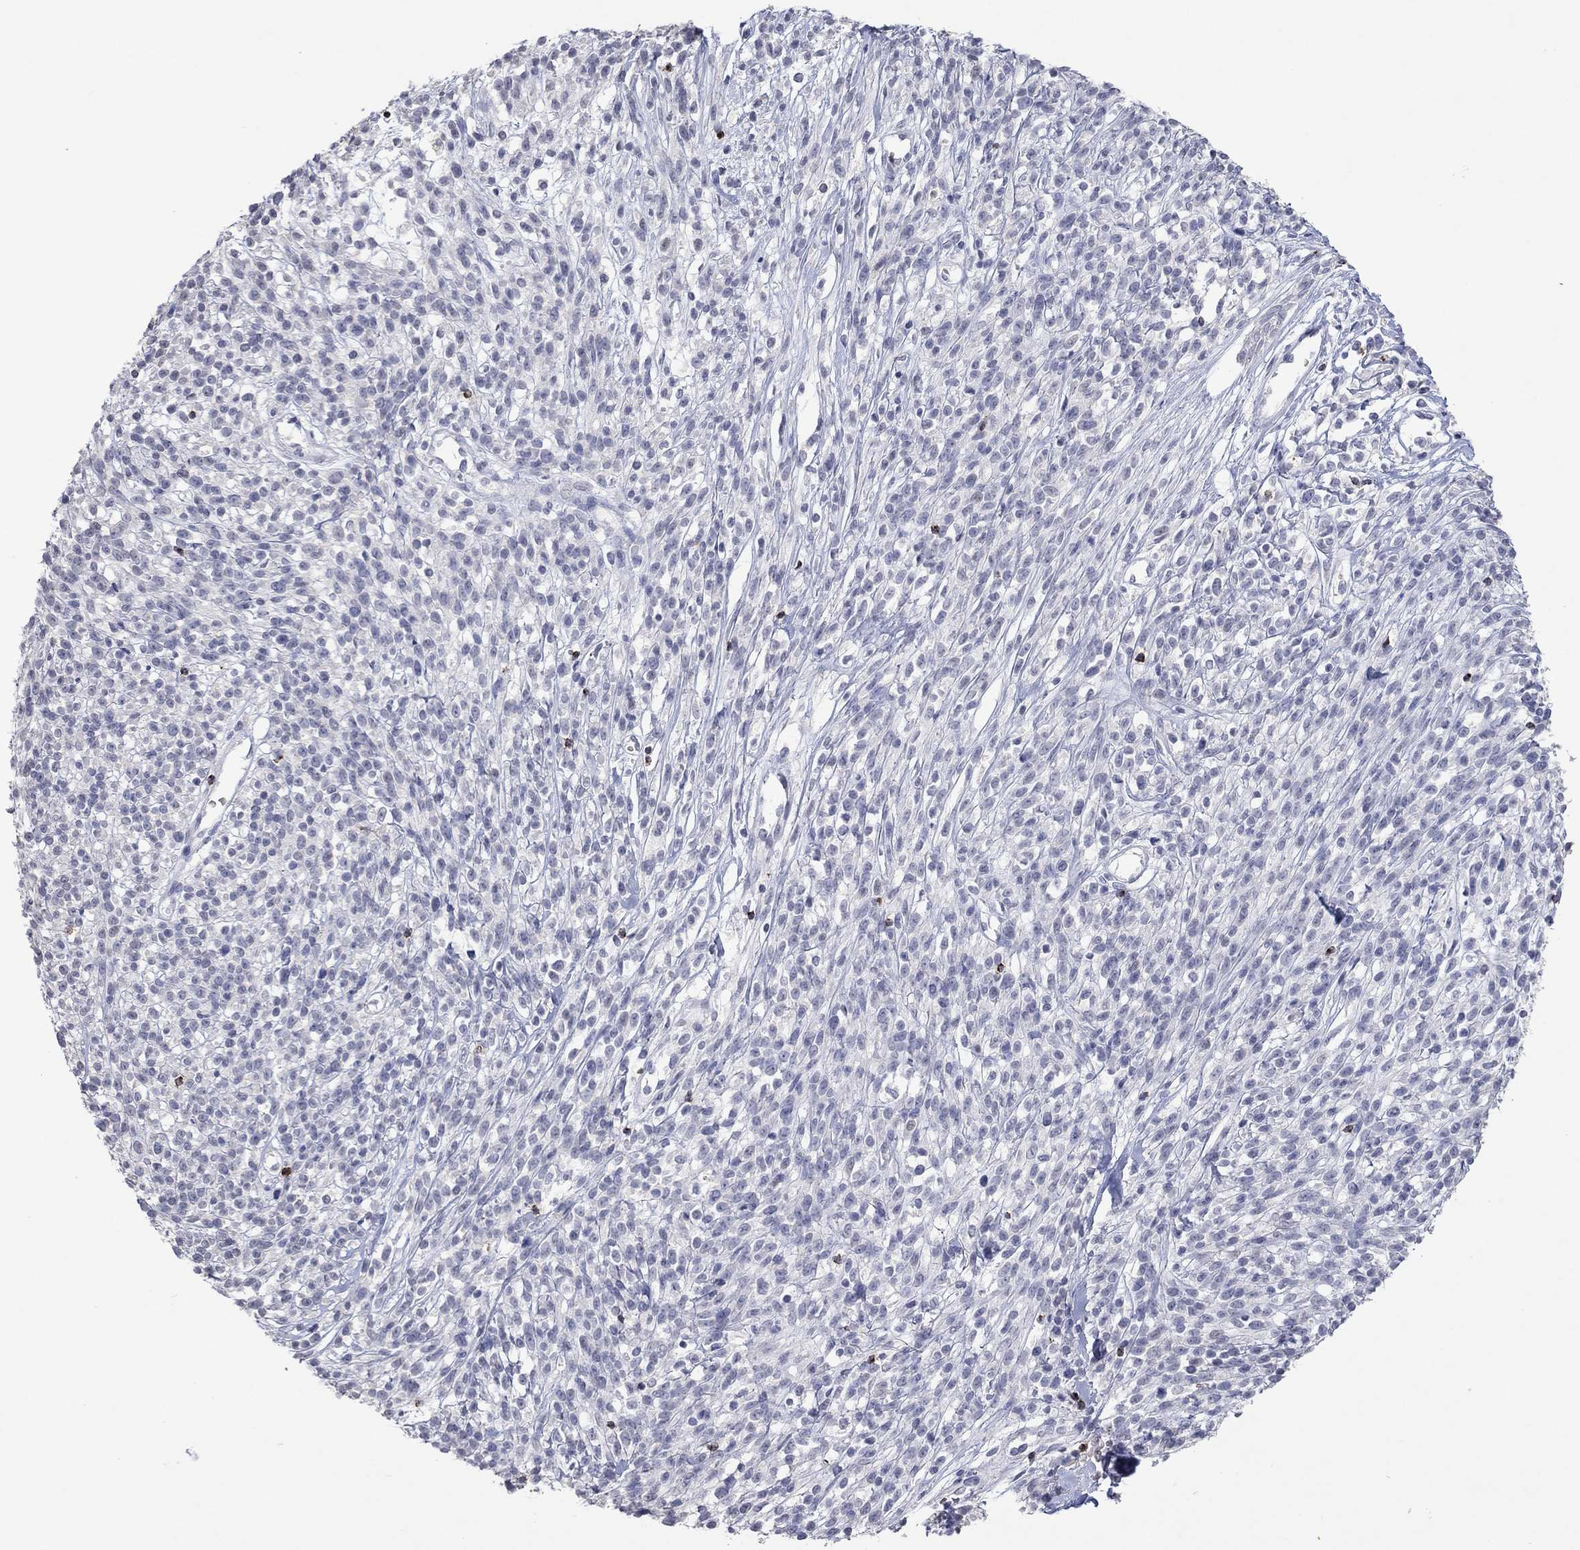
{"staining": {"intensity": "negative", "quantity": "none", "location": "none"}, "tissue": "melanoma", "cell_type": "Tumor cells", "image_type": "cancer", "snomed": [{"axis": "morphology", "description": "Malignant melanoma, NOS"}, {"axis": "topography", "description": "Skin"}, {"axis": "topography", "description": "Skin of trunk"}], "caption": "Immunohistochemical staining of melanoma demonstrates no significant staining in tumor cells. Nuclei are stained in blue.", "gene": "CCL5", "patient": {"sex": "male", "age": 74}}